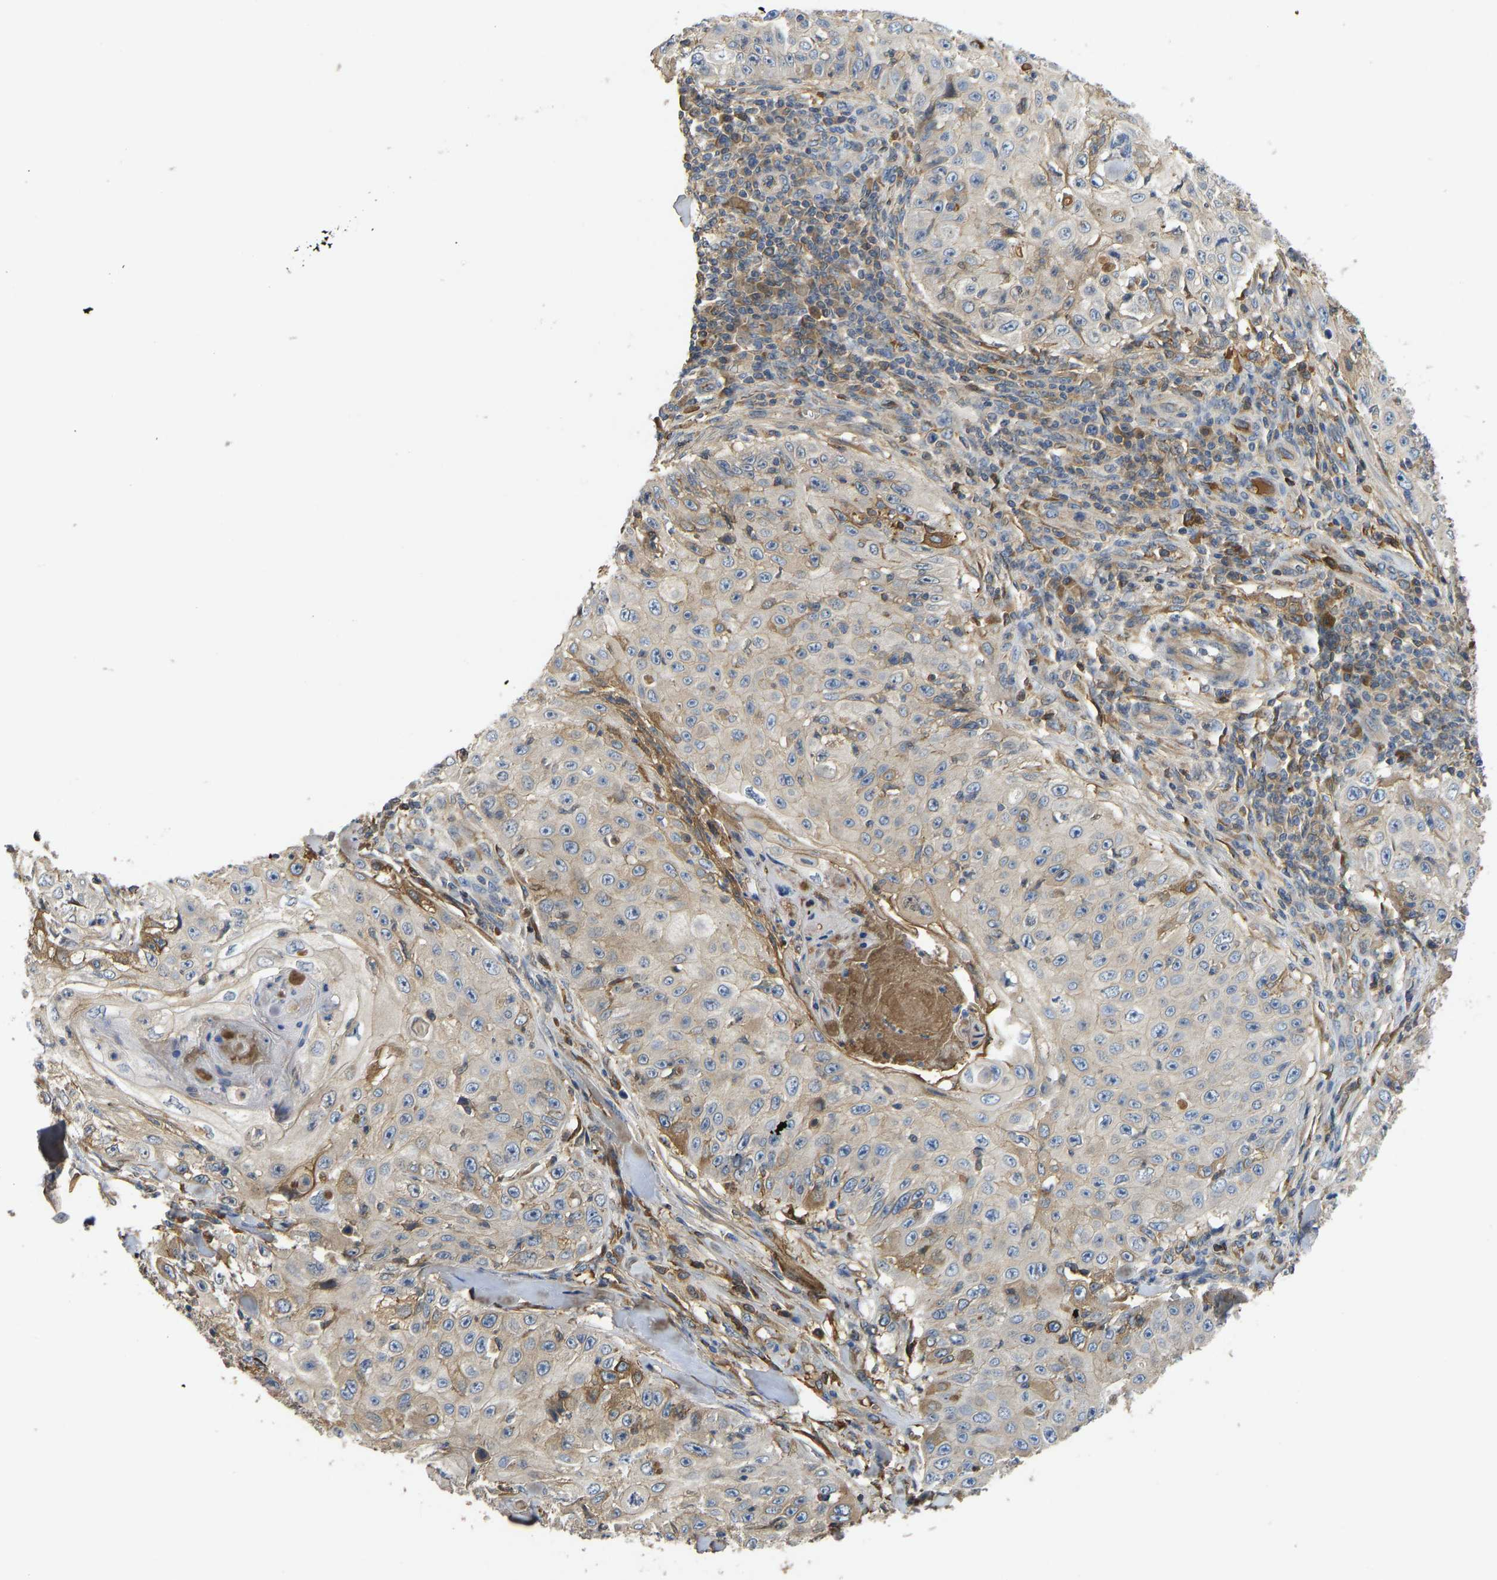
{"staining": {"intensity": "weak", "quantity": "<25%", "location": "cytoplasmic/membranous"}, "tissue": "skin cancer", "cell_type": "Tumor cells", "image_type": "cancer", "snomed": [{"axis": "morphology", "description": "Squamous cell carcinoma, NOS"}, {"axis": "topography", "description": "Skin"}], "caption": "Skin cancer was stained to show a protein in brown. There is no significant staining in tumor cells.", "gene": "VCPKMT", "patient": {"sex": "male", "age": 86}}